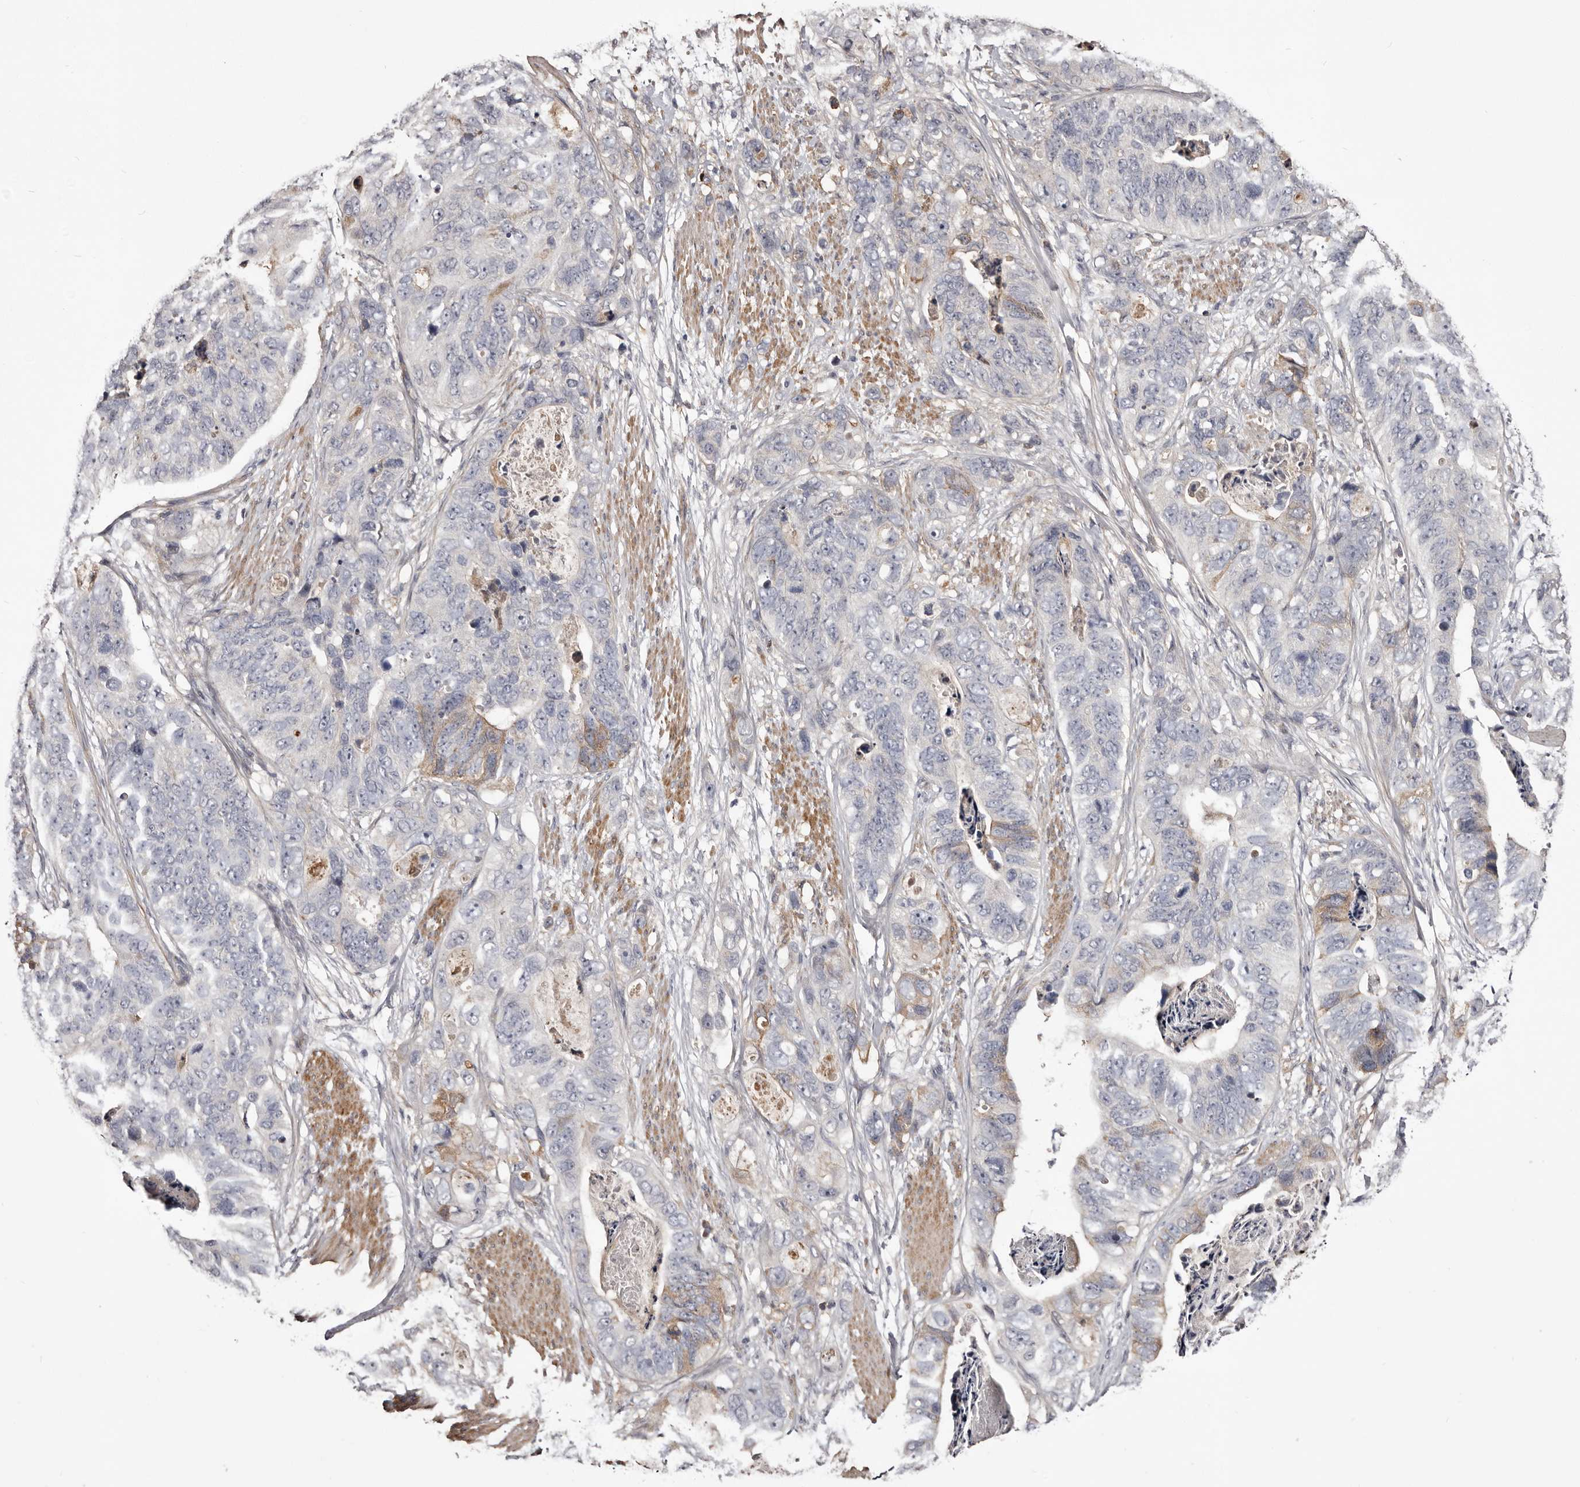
{"staining": {"intensity": "negative", "quantity": "none", "location": "none"}, "tissue": "stomach cancer", "cell_type": "Tumor cells", "image_type": "cancer", "snomed": [{"axis": "morphology", "description": "Adenocarcinoma, NOS"}, {"axis": "topography", "description": "Stomach"}], "caption": "Tumor cells show no significant protein positivity in stomach cancer (adenocarcinoma).", "gene": "CYP1B1", "patient": {"sex": "female", "age": 89}}